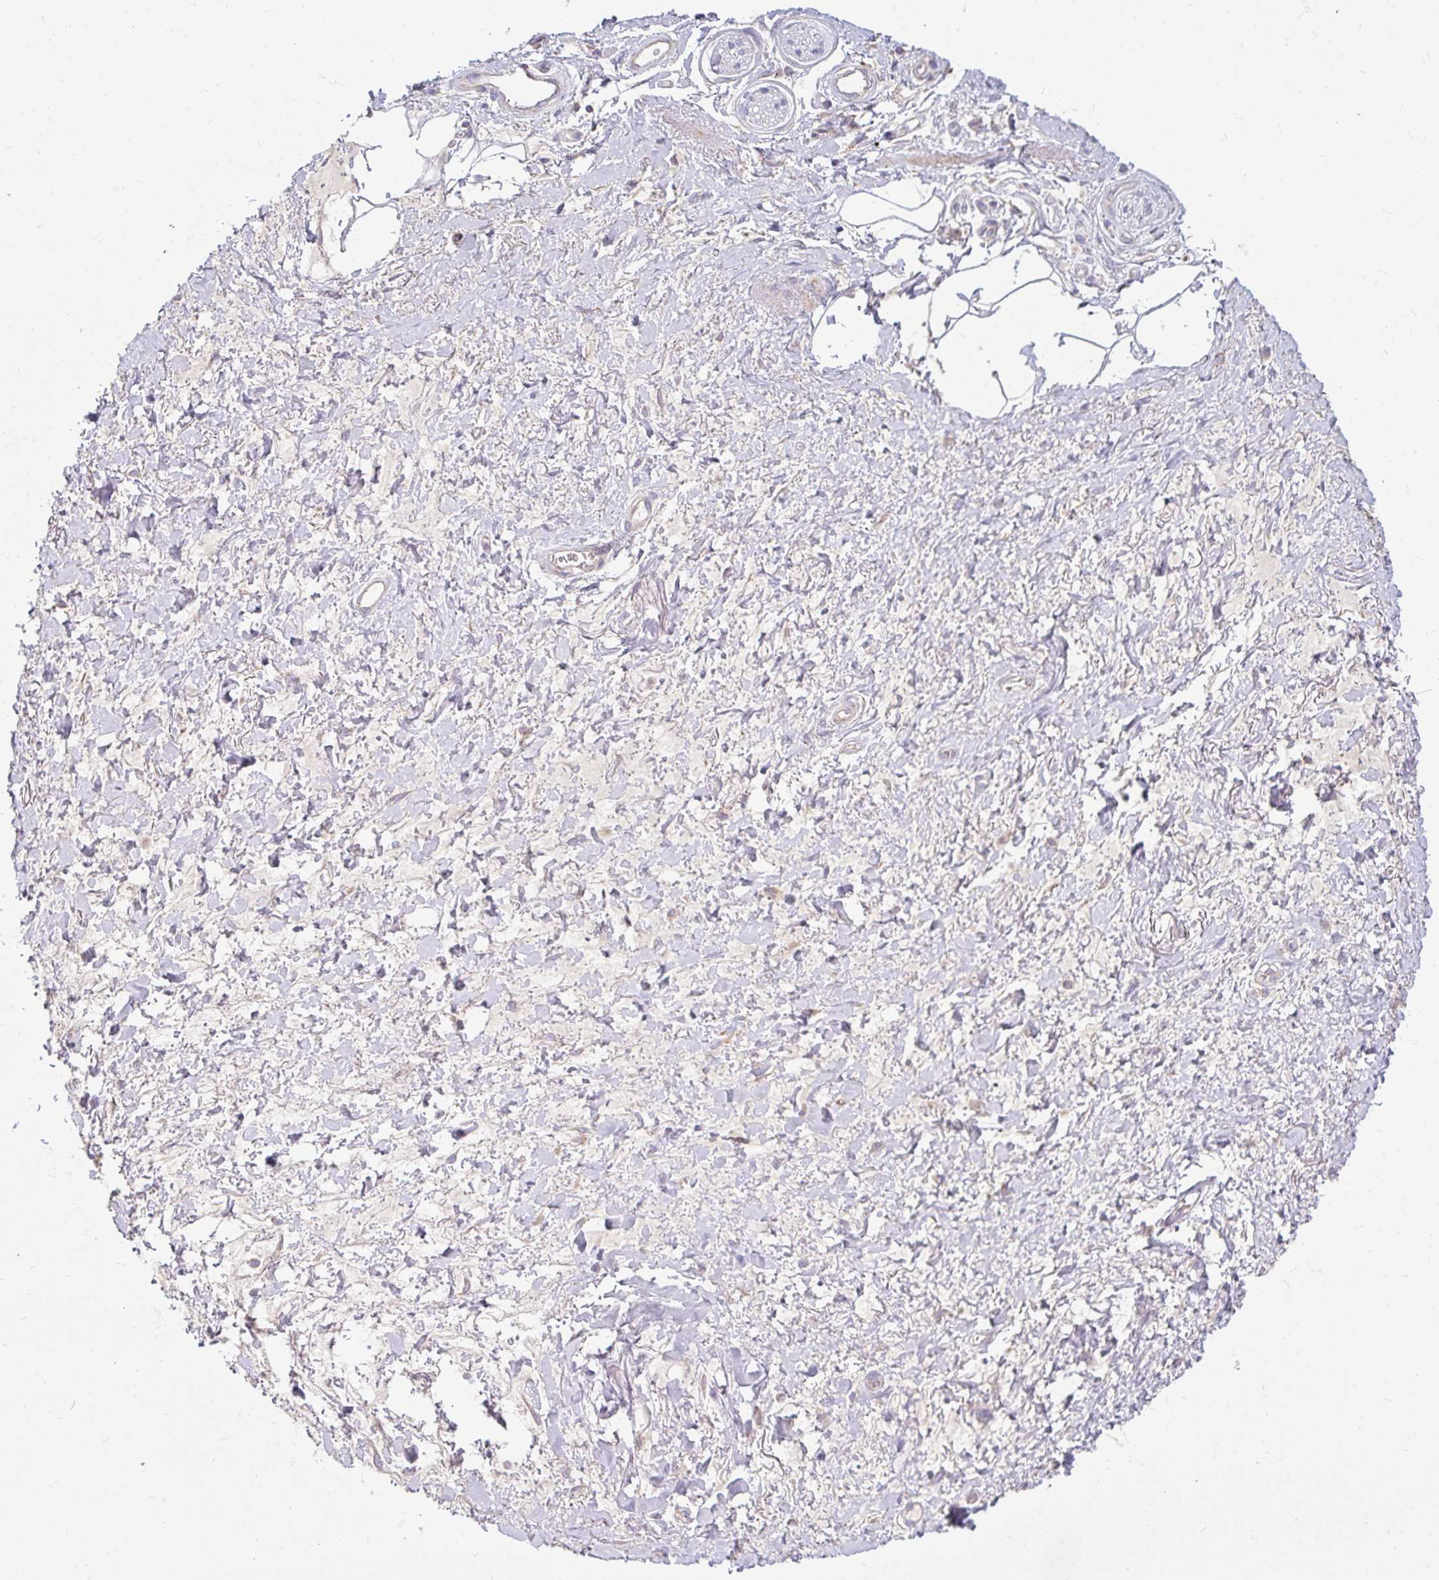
{"staining": {"intensity": "negative", "quantity": "none", "location": "none"}, "tissue": "adipose tissue", "cell_type": "Adipocytes", "image_type": "normal", "snomed": [{"axis": "morphology", "description": "Normal tissue, NOS"}, {"axis": "topography", "description": "Vagina"}, {"axis": "topography", "description": "Peripheral nerve tissue"}], "caption": "Immunohistochemical staining of normal human adipose tissue shows no significant positivity in adipocytes. (Brightfield microscopy of DAB (3,3'-diaminobenzidine) IHC at high magnification).", "gene": "SKP2", "patient": {"sex": "female", "age": 71}}